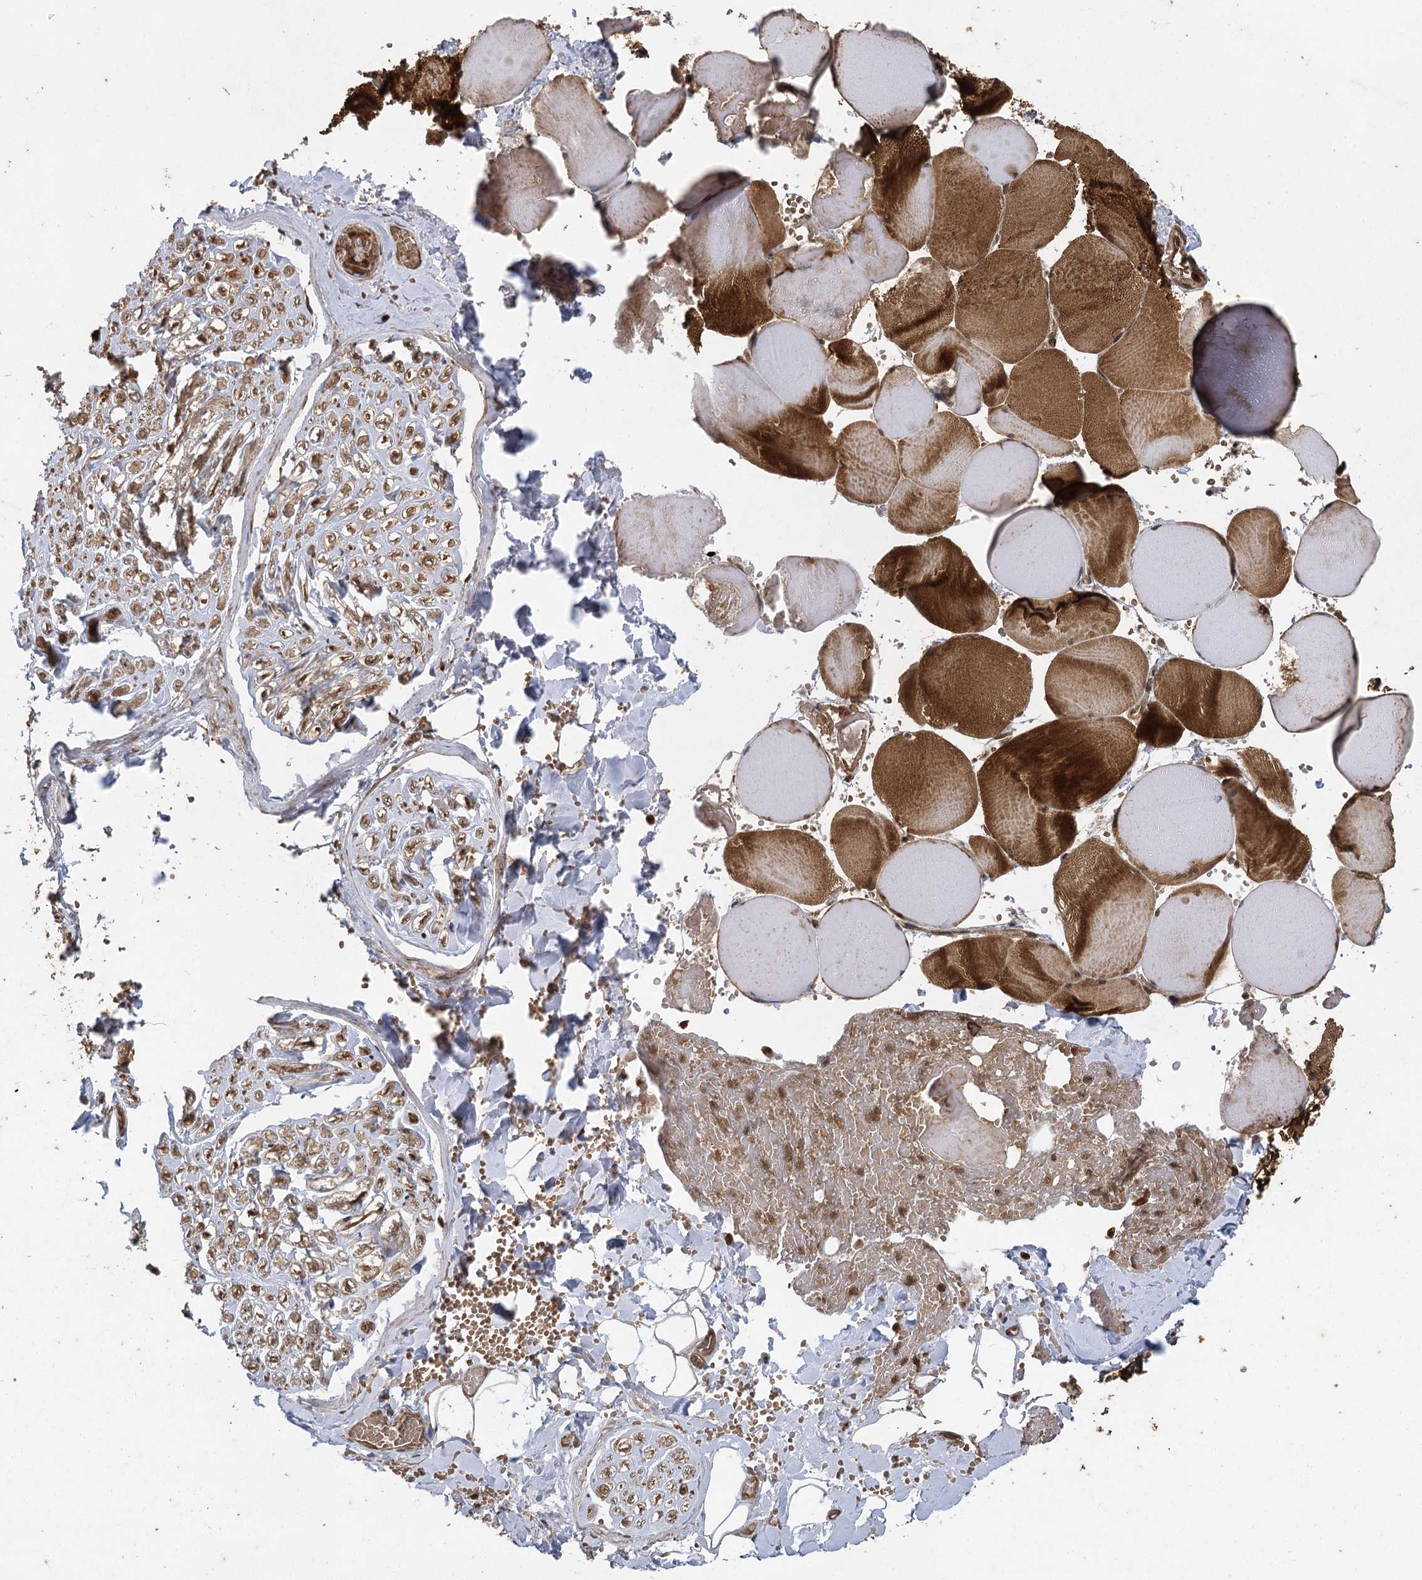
{"staining": {"intensity": "negative", "quantity": "none", "location": "none"}, "tissue": "adipose tissue", "cell_type": "Adipocytes", "image_type": "normal", "snomed": [{"axis": "morphology", "description": "Normal tissue, NOS"}, {"axis": "topography", "description": "Skeletal muscle"}, {"axis": "topography", "description": "Peripheral nerve tissue"}], "caption": "Immunohistochemical staining of benign human adipose tissue shows no significant staining in adipocytes.", "gene": "IL11RA", "patient": {"sex": "female", "age": 55}}